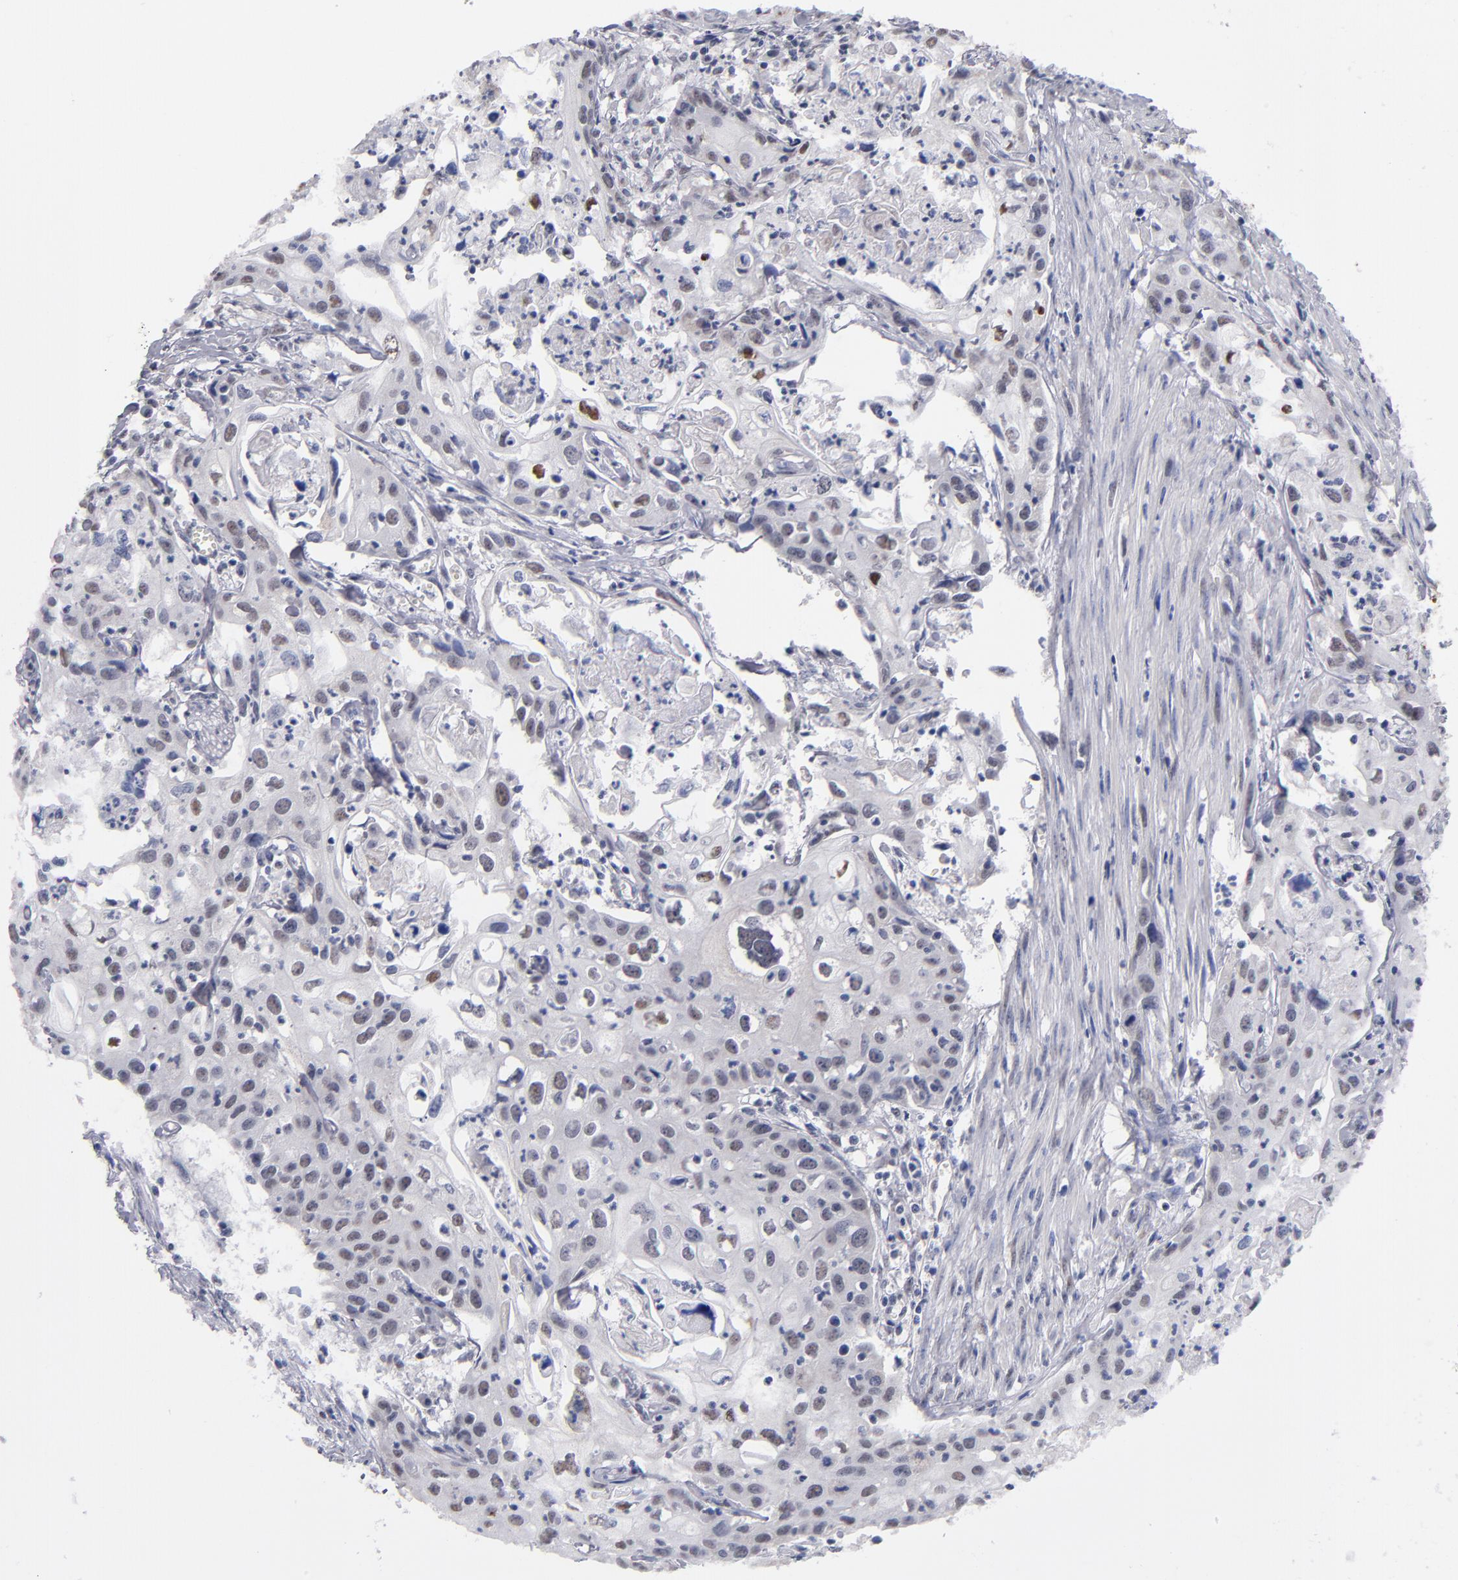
{"staining": {"intensity": "negative", "quantity": "none", "location": "none"}, "tissue": "urothelial cancer", "cell_type": "Tumor cells", "image_type": "cancer", "snomed": [{"axis": "morphology", "description": "Urothelial carcinoma, High grade"}, {"axis": "topography", "description": "Urinary bladder"}], "caption": "IHC micrograph of human urothelial cancer stained for a protein (brown), which reveals no staining in tumor cells.", "gene": "MN1", "patient": {"sex": "male", "age": 54}}